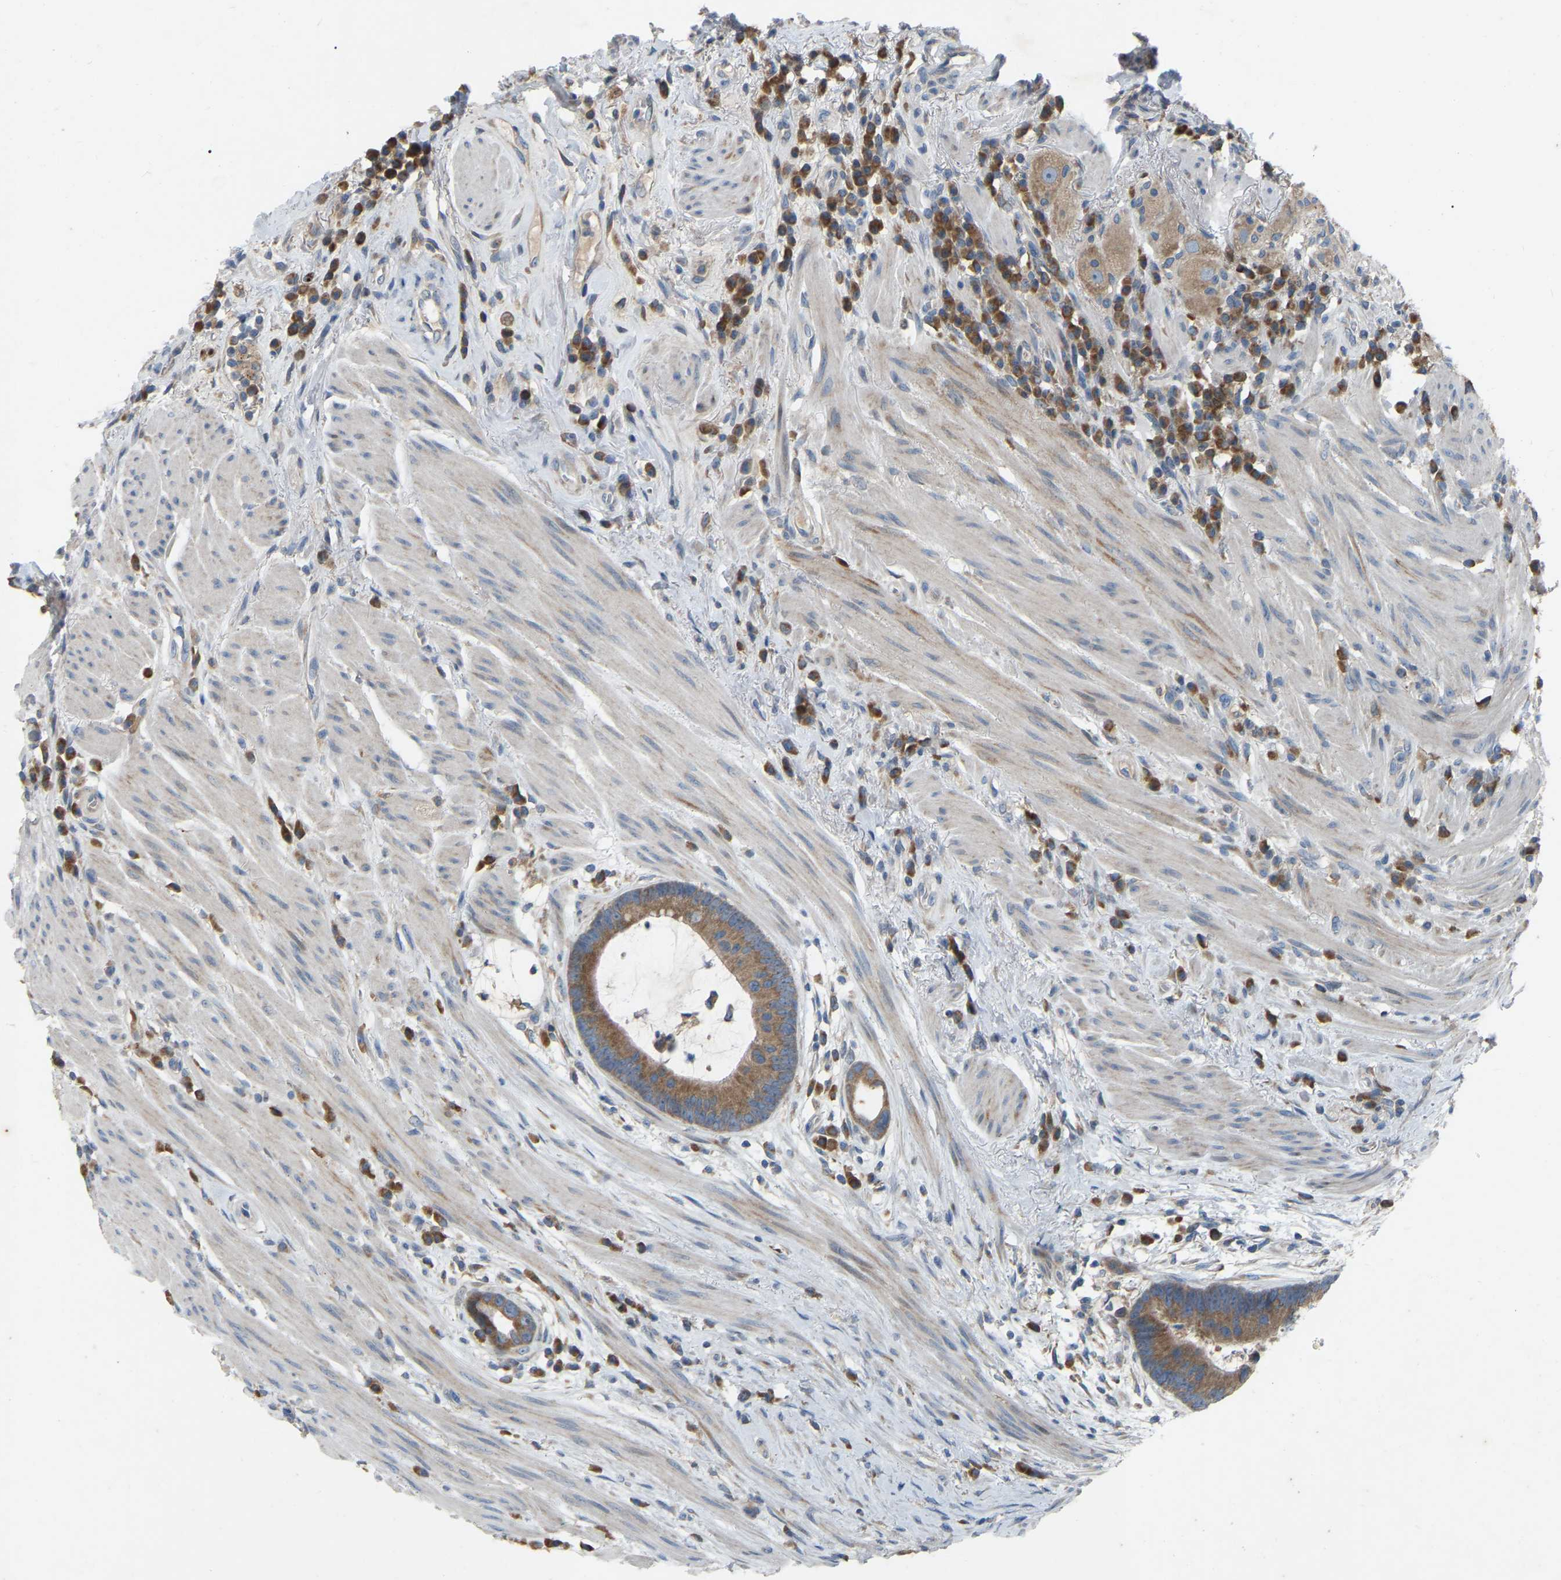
{"staining": {"intensity": "moderate", "quantity": ">75%", "location": "cytoplasmic/membranous"}, "tissue": "colorectal cancer", "cell_type": "Tumor cells", "image_type": "cancer", "snomed": [{"axis": "morphology", "description": "Adenocarcinoma, NOS"}, {"axis": "topography", "description": "Rectum"}], "caption": "The histopathology image exhibits immunohistochemical staining of colorectal adenocarcinoma. There is moderate cytoplasmic/membranous positivity is appreciated in approximately >75% of tumor cells. The staining is performed using DAB brown chromogen to label protein expression. The nuclei are counter-stained blue using hematoxylin.", "gene": "PARL", "patient": {"sex": "female", "age": 89}}